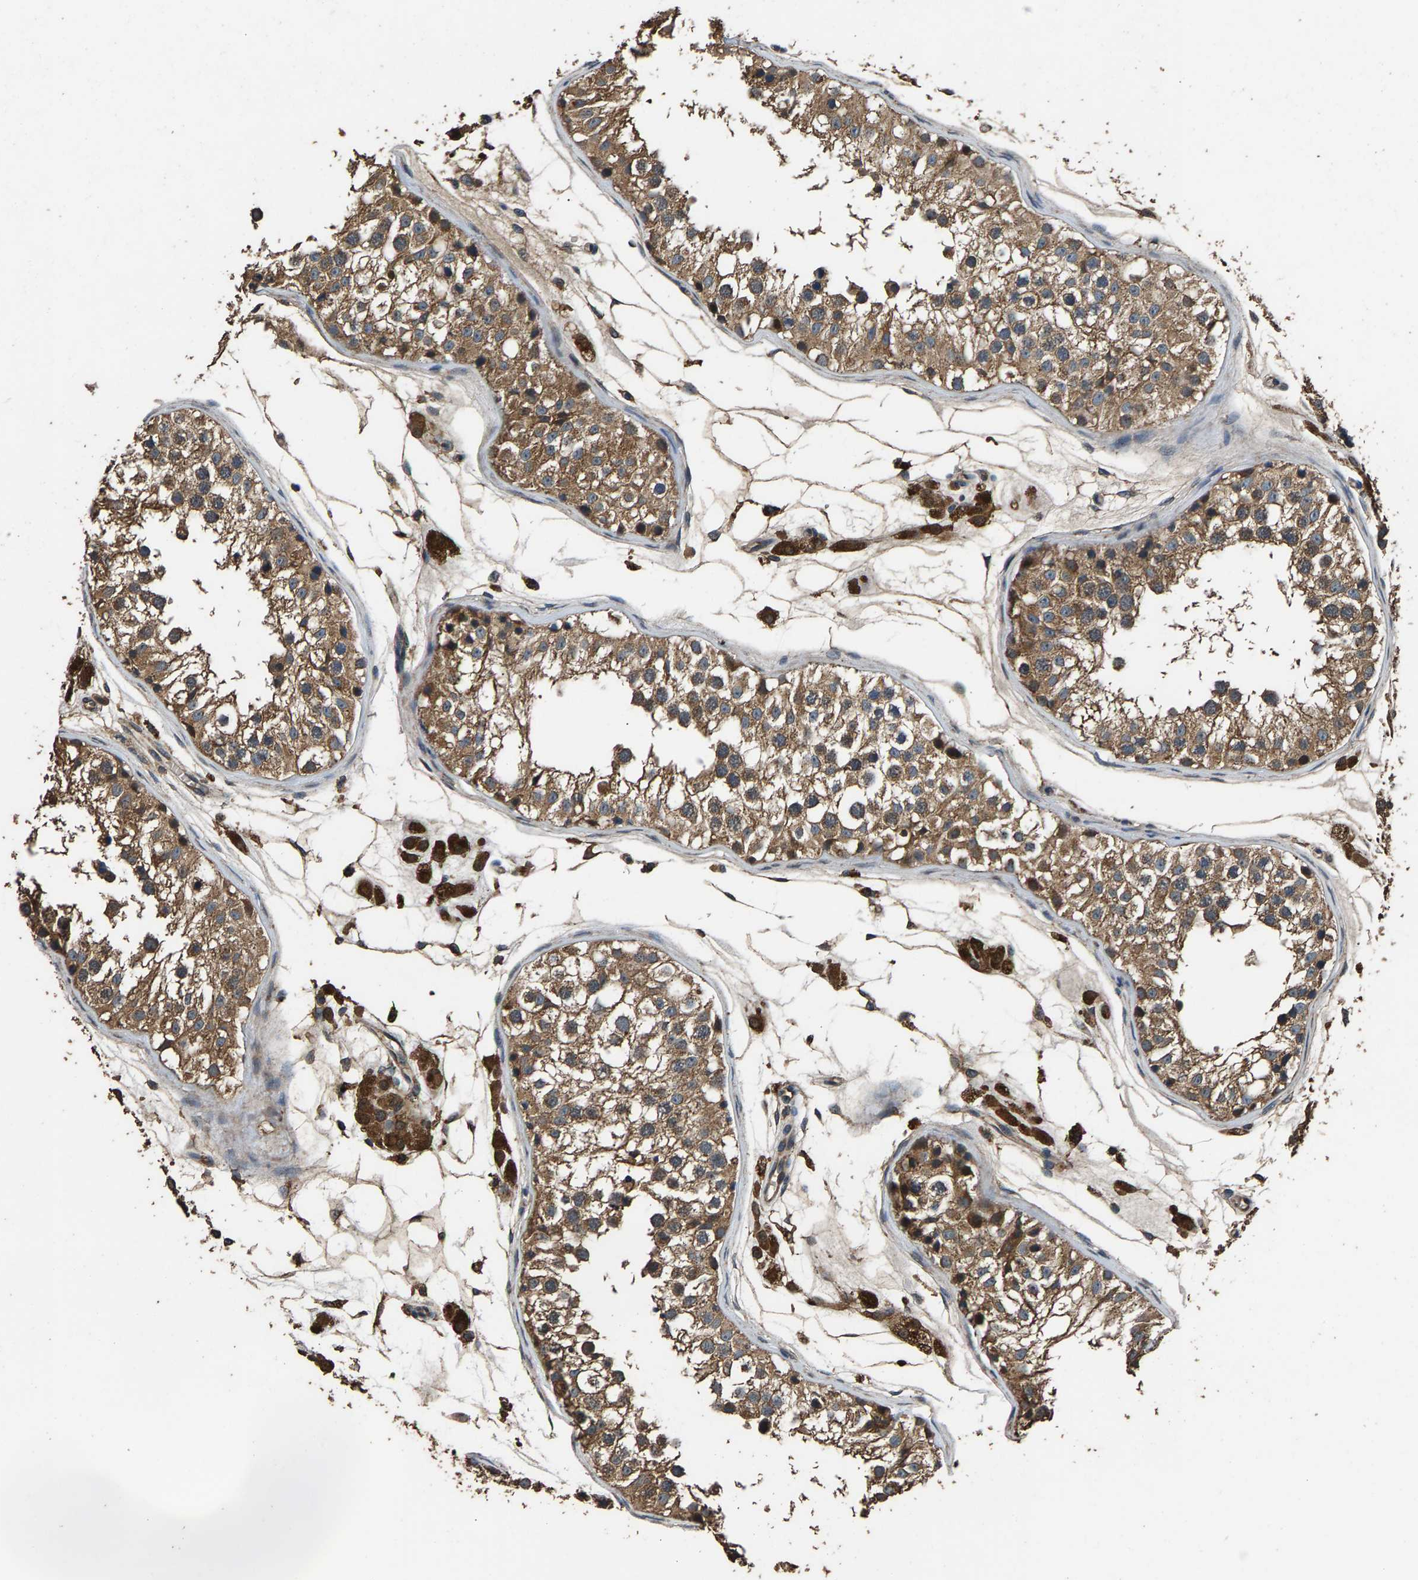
{"staining": {"intensity": "moderate", "quantity": ">75%", "location": "cytoplasmic/membranous"}, "tissue": "testis", "cell_type": "Cells in seminiferous ducts", "image_type": "normal", "snomed": [{"axis": "morphology", "description": "Normal tissue, NOS"}, {"axis": "morphology", "description": "Adenocarcinoma, metastatic, NOS"}, {"axis": "topography", "description": "Testis"}], "caption": "Protein staining demonstrates moderate cytoplasmic/membranous expression in approximately >75% of cells in seminiferous ducts in unremarkable testis. The protein is shown in brown color, while the nuclei are stained blue.", "gene": "MRPL27", "patient": {"sex": "male", "age": 26}}